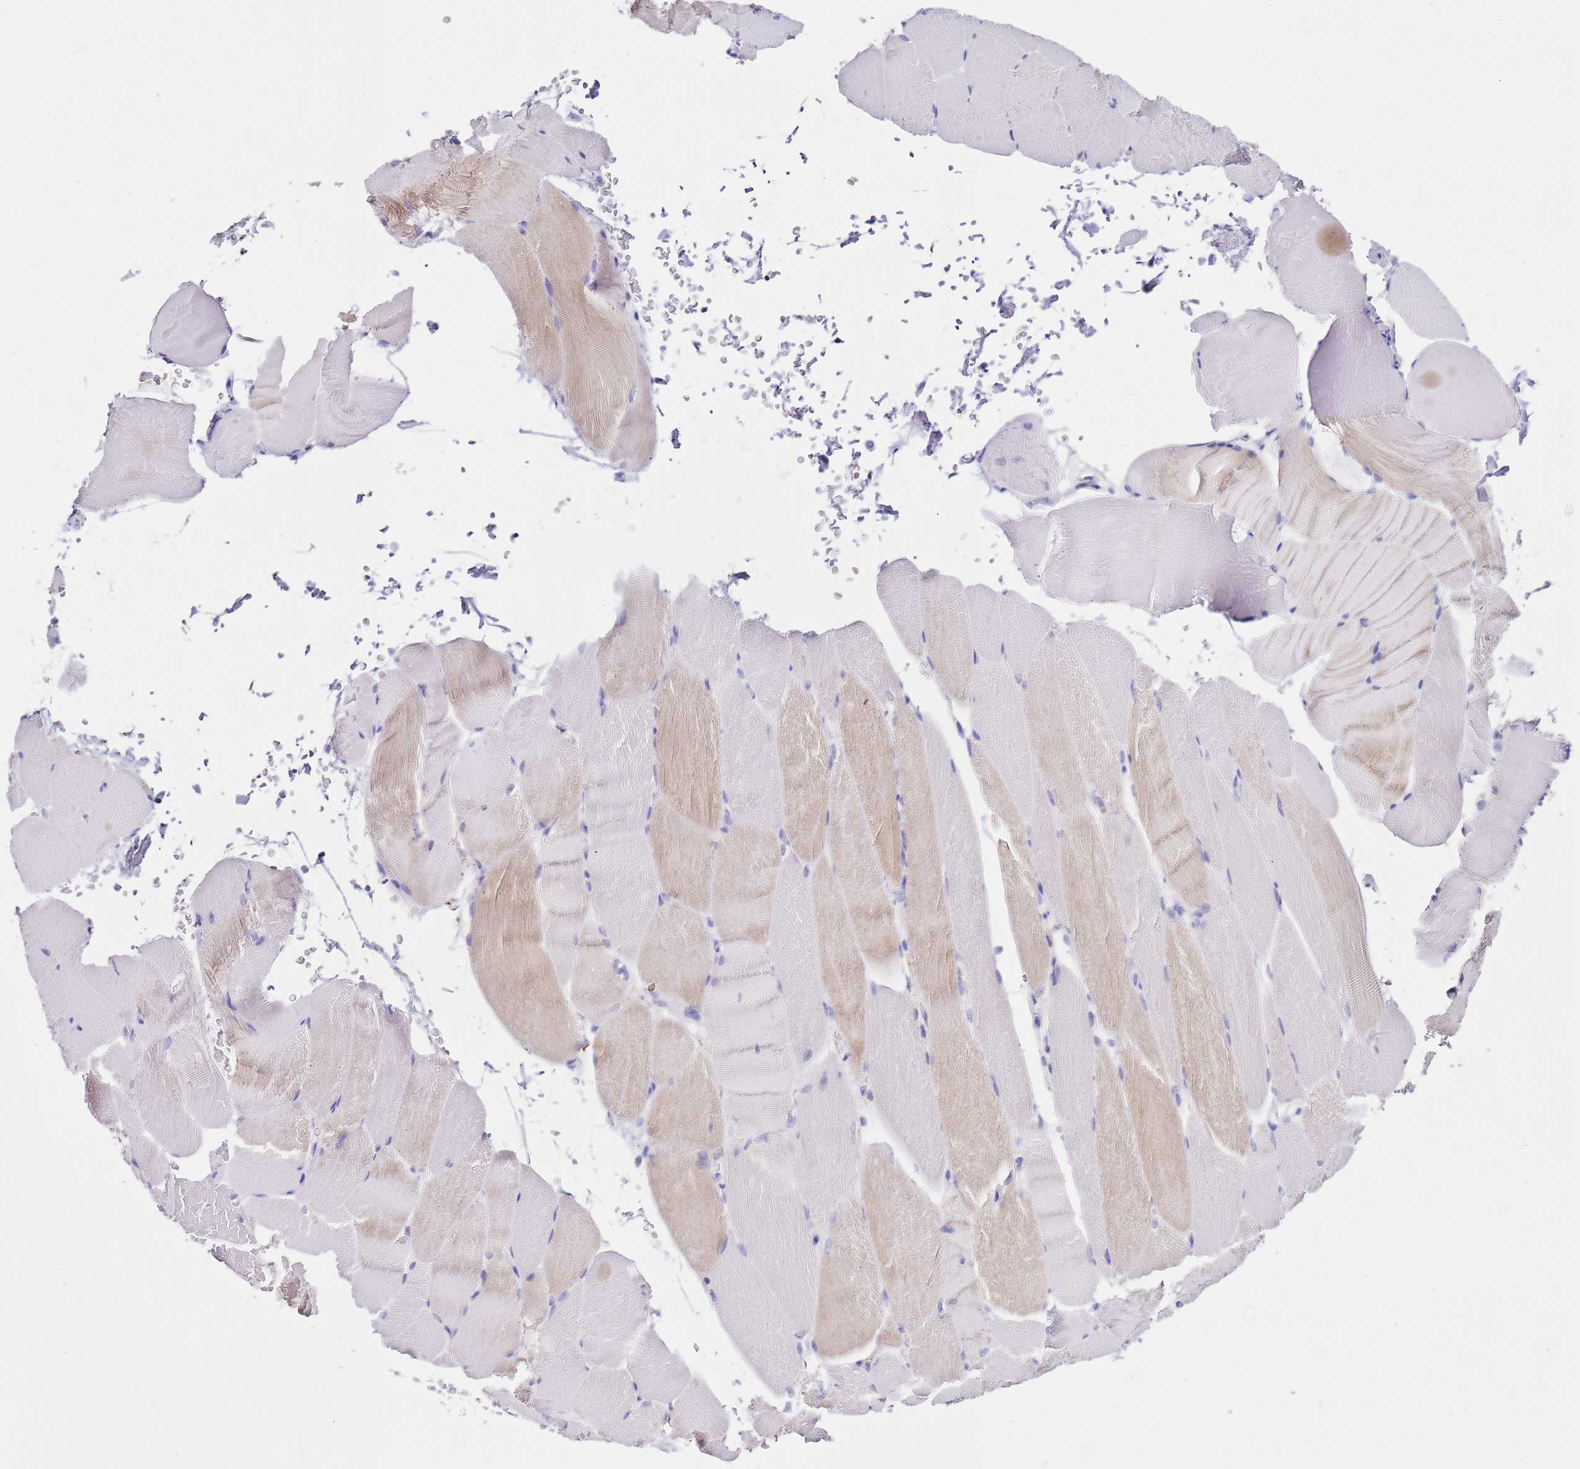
{"staining": {"intensity": "weak", "quantity": "<25%", "location": "cytoplasmic/membranous"}, "tissue": "skeletal muscle", "cell_type": "Myocytes", "image_type": "normal", "snomed": [{"axis": "morphology", "description": "Normal tissue, NOS"}, {"axis": "topography", "description": "Skeletal muscle"}, {"axis": "topography", "description": "Parathyroid gland"}], "caption": "The photomicrograph demonstrates no staining of myocytes in normal skeletal muscle. (IHC, brightfield microscopy, high magnification).", "gene": "PTBP2", "patient": {"sex": "female", "age": 37}}